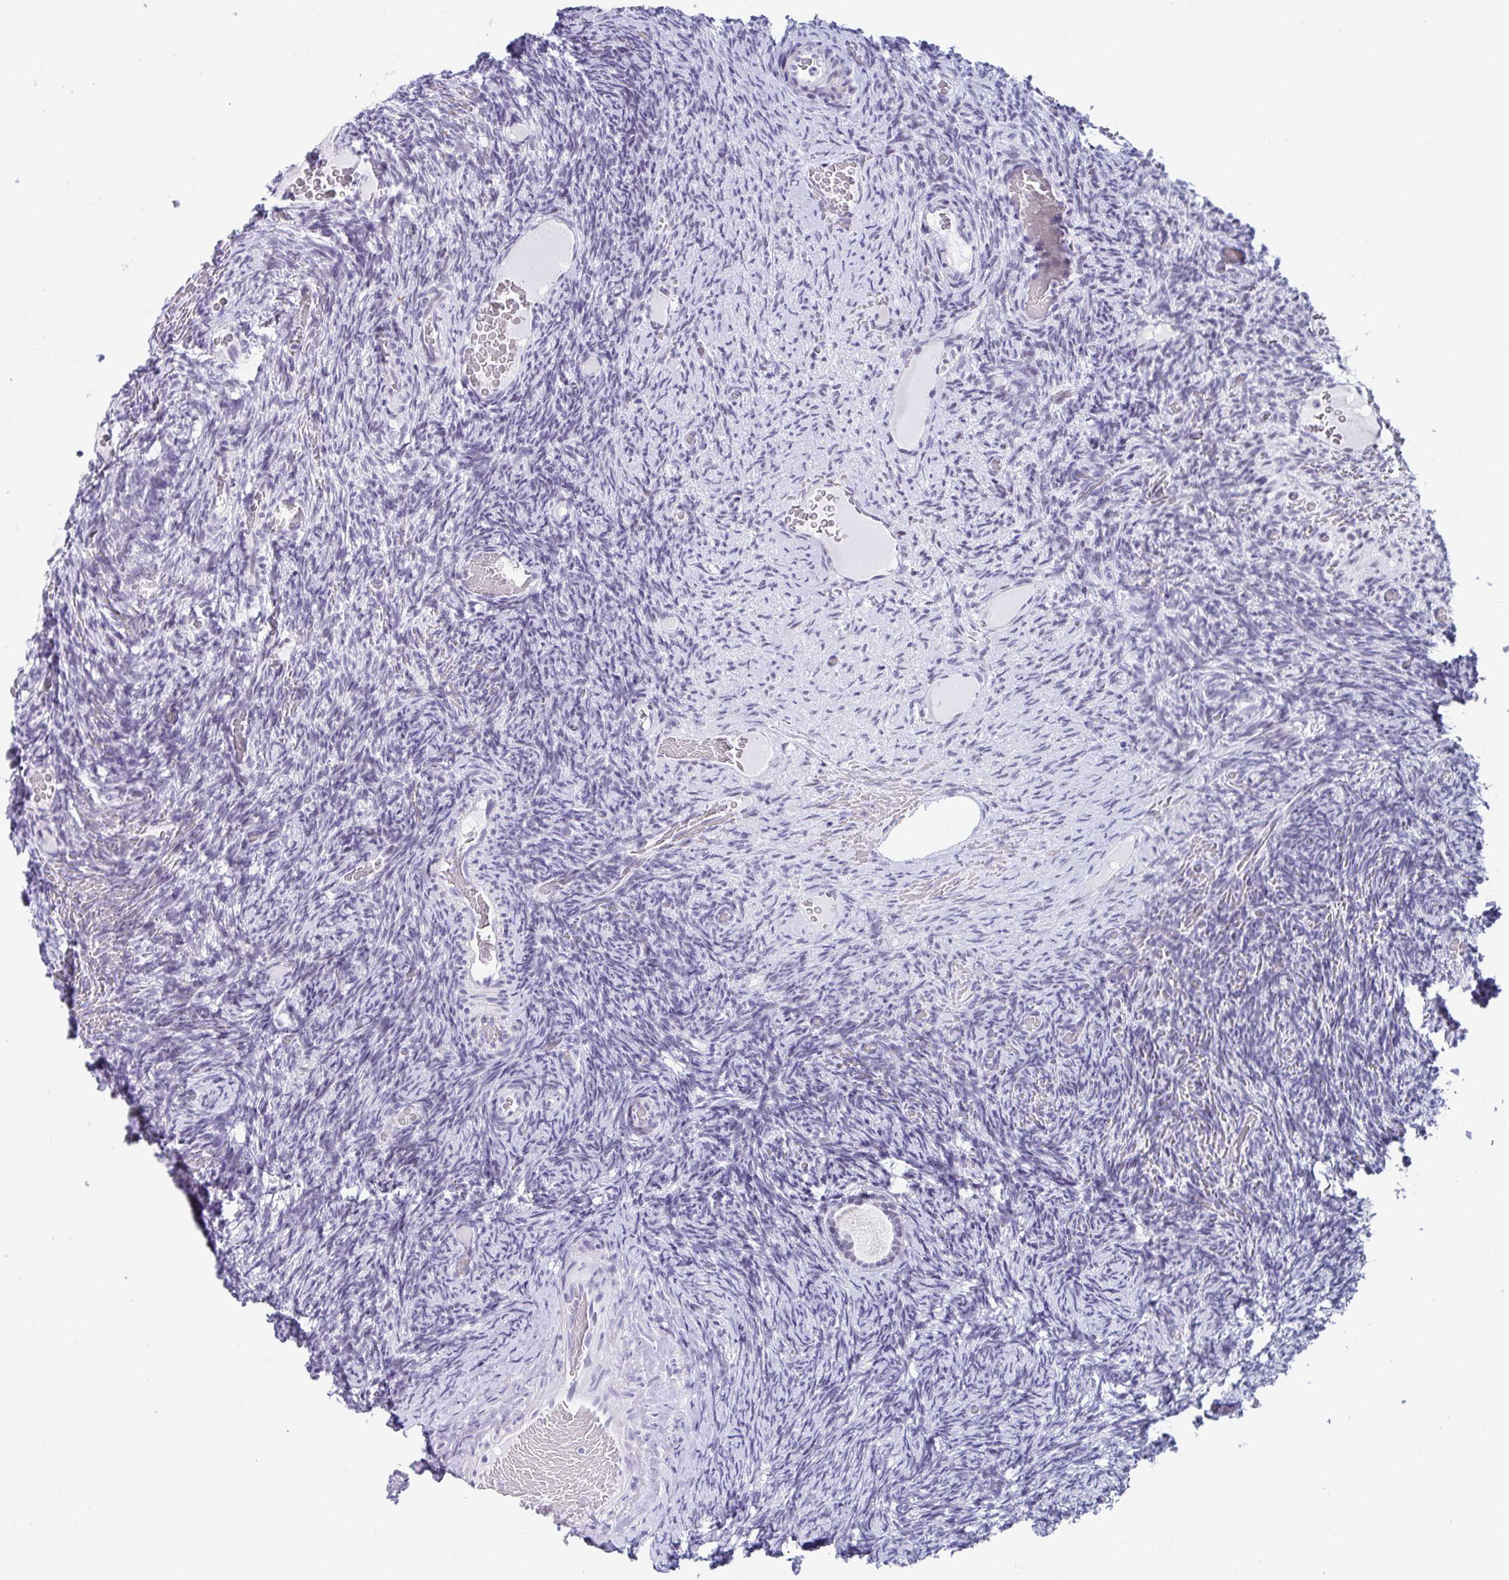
{"staining": {"intensity": "negative", "quantity": "none", "location": "none"}, "tissue": "ovary", "cell_type": "Follicle cells", "image_type": "normal", "snomed": [{"axis": "morphology", "description": "Normal tissue, NOS"}, {"axis": "topography", "description": "Ovary"}], "caption": "This photomicrograph is of unremarkable ovary stained with IHC to label a protein in brown with the nuclei are counter-stained blue. There is no expression in follicle cells.", "gene": "WDR72", "patient": {"sex": "female", "age": 34}}